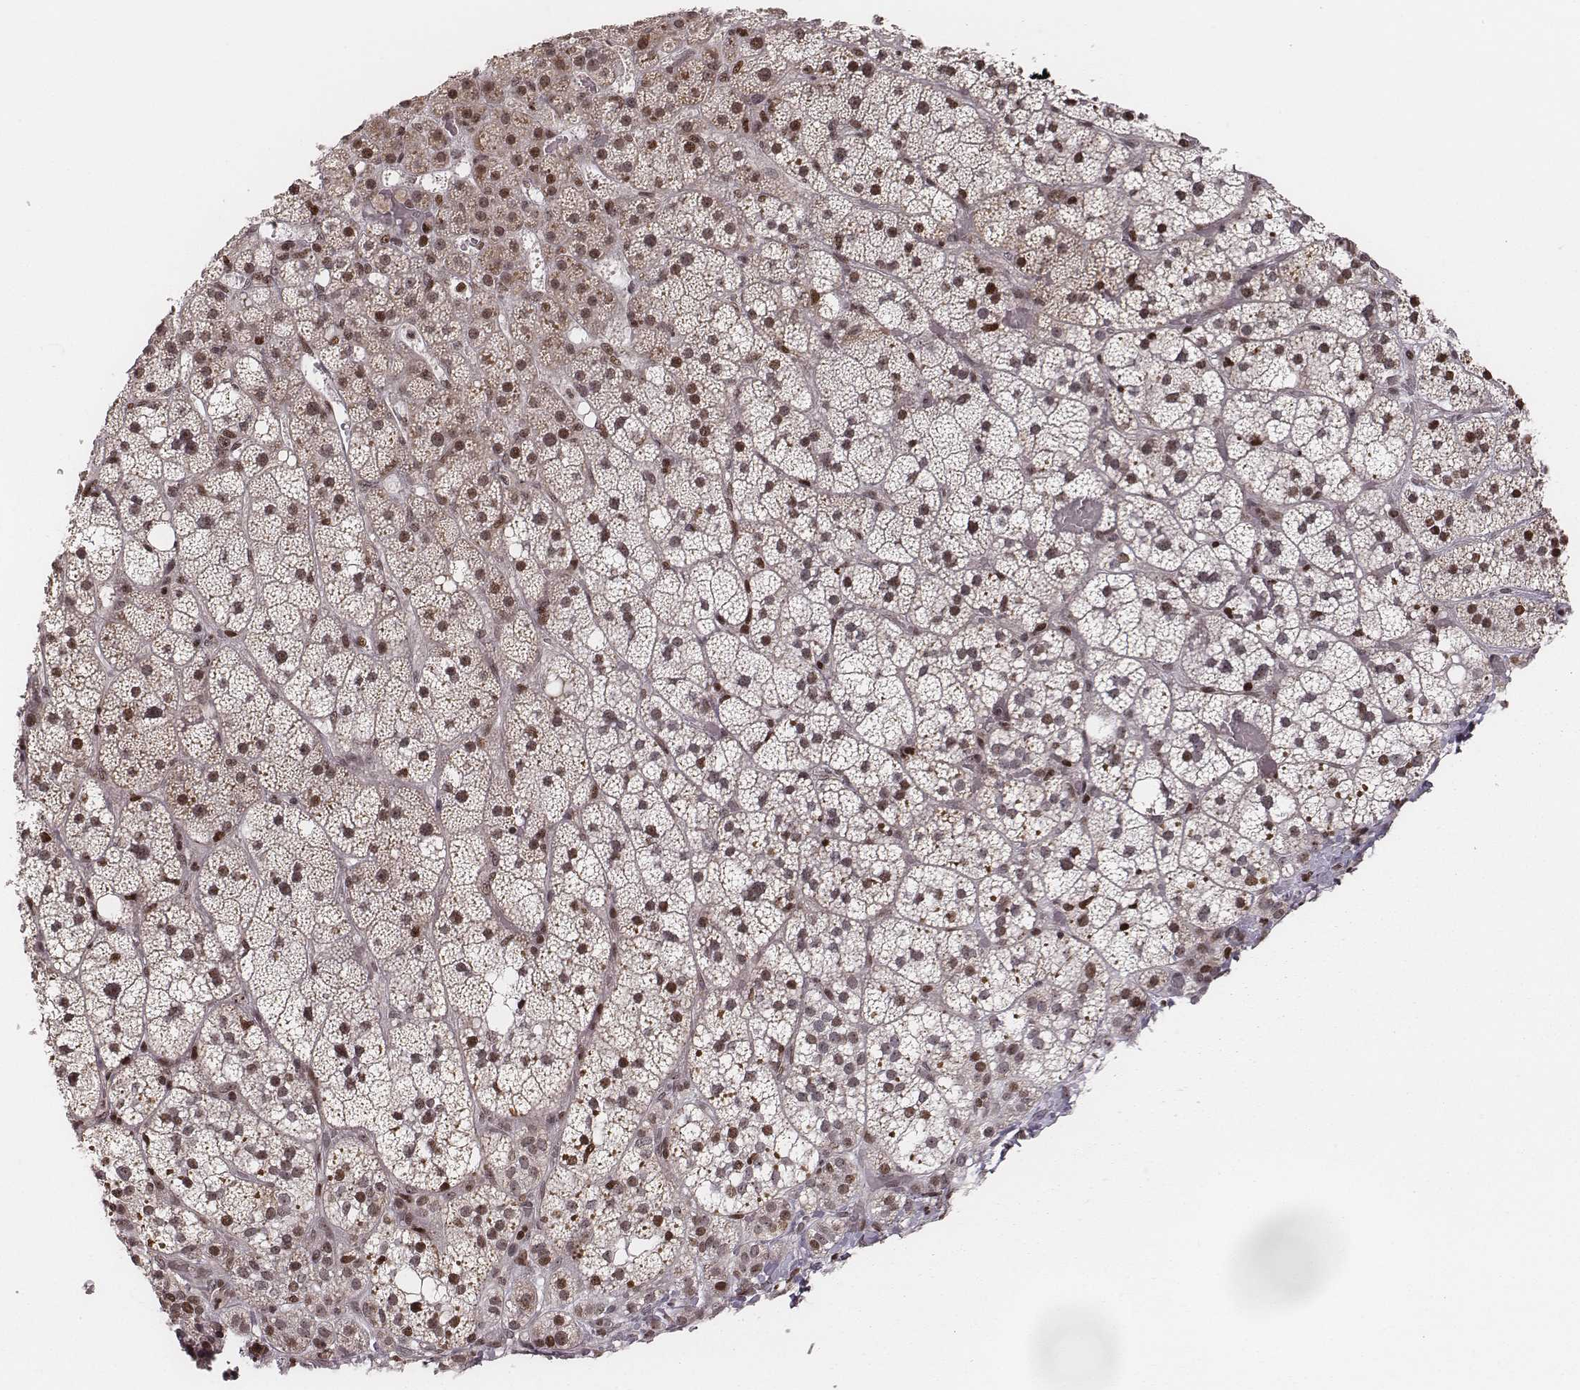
{"staining": {"intensity": "moderate", "quantity": "25%-75%", "location": "cytoplasmic/membranous,nuclear"}, "tissue": "adrenal gland", "cell_type": "Glandular cells", "image_type": "normal", "snomed": [{"axis": "morphology", "description": "Normal tissue, NOS"}, {"axis": "topography", "description": "Adrenal gland"}], "caption": "High-power microscopy captured an immunohistochemistry photomicrograph of normal adrenal gland, revealing moderate cytoplasmic/membranous,nuclear staining in approximately 25%-75% of glandular cells.", "gene": "VRK3", "patient": {"sex": "male", "age": 53}}